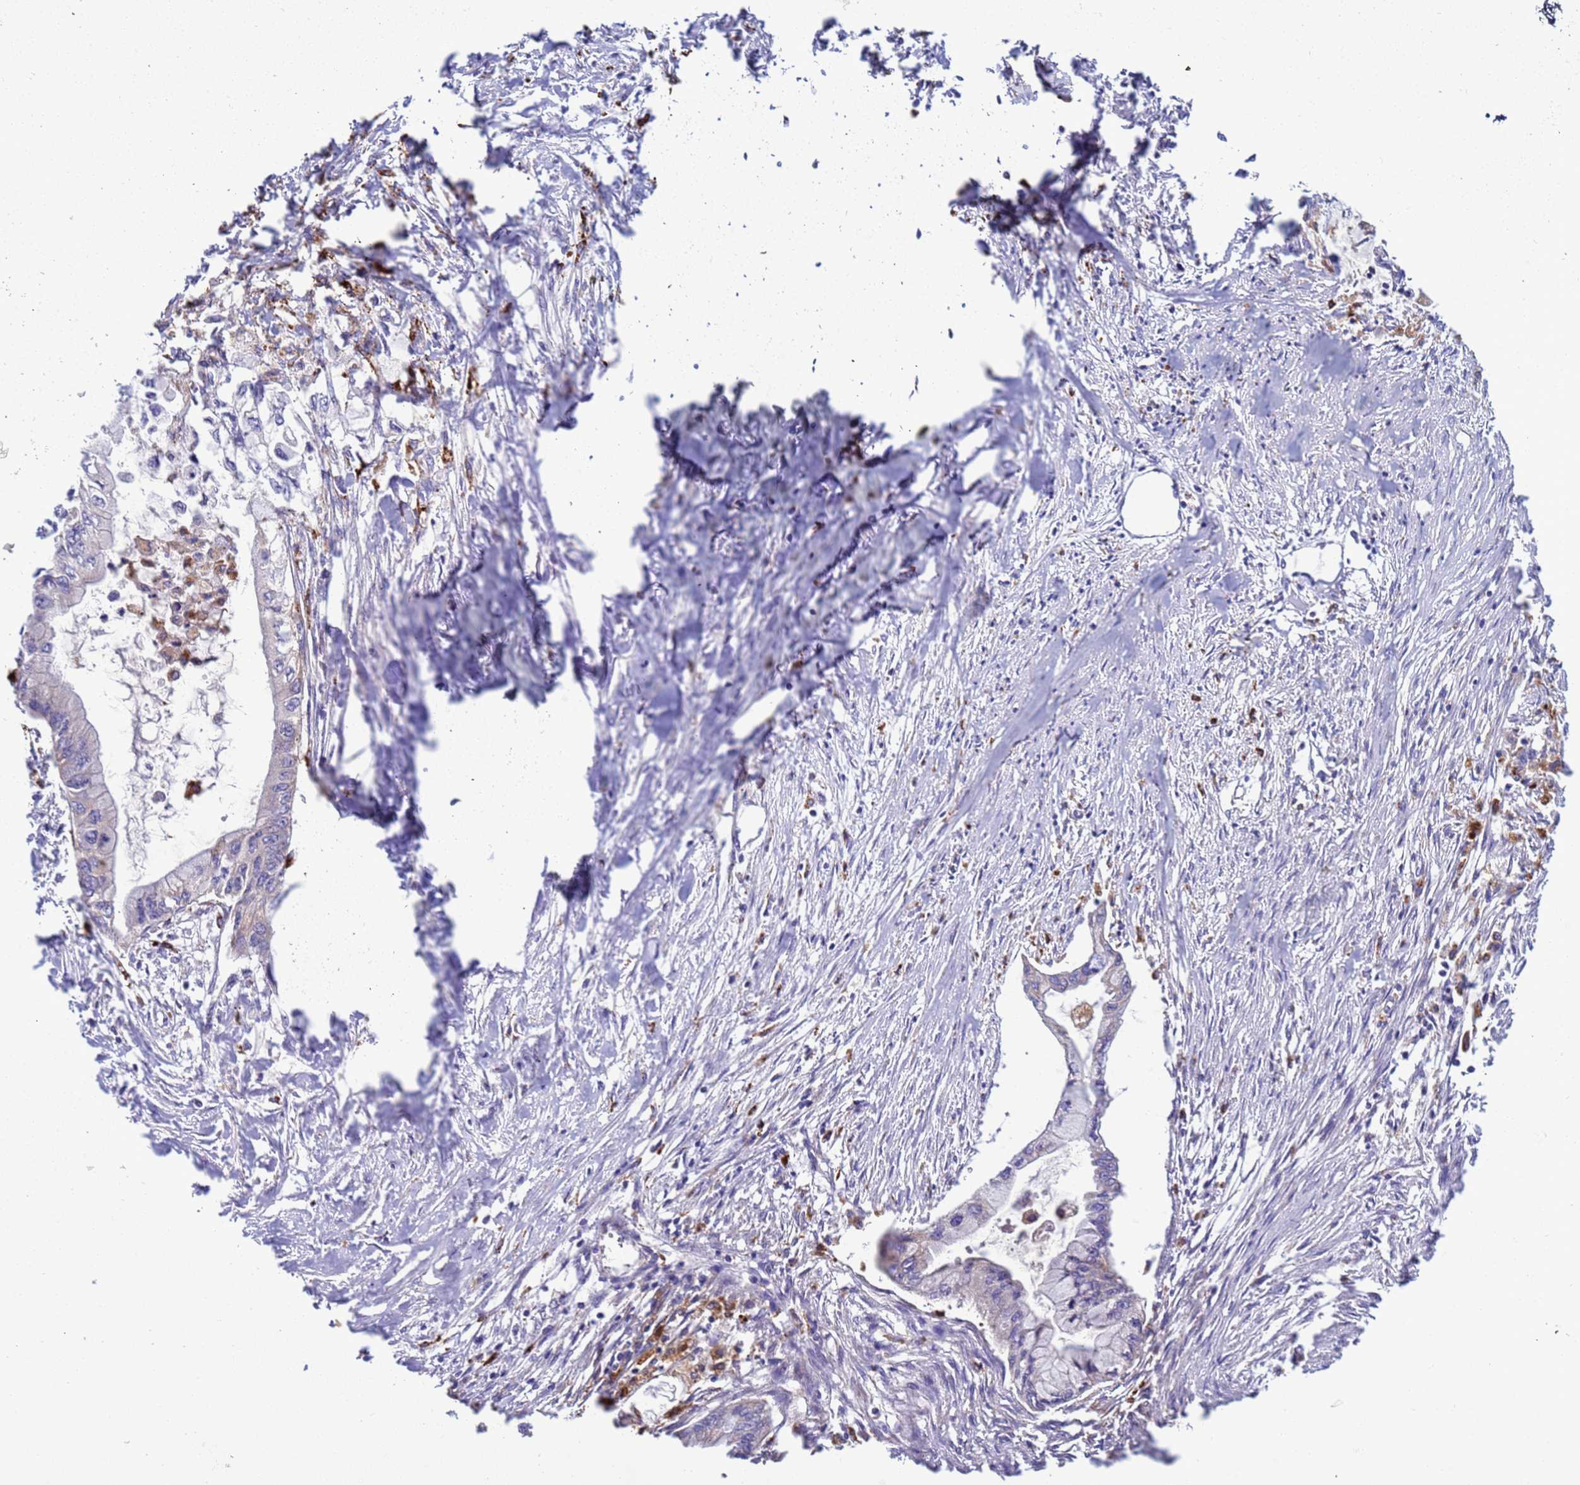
{"staining": {"intensity": "negative", "quantity": "none", "location": "none"}, "tissue": "pancreatic cancer", "cell_type": "Tumor cells", "image_type": "cancer", "snomed": [{"axis": "morphology", "description": "Adenocarcinoma, NOS"}, {"axis": "topography", "description": "Pancreas"}], "caption": "This is an IHC histopathology image of adenocarcinoma (pancreatic). There is no positivity in tumor cells.", "gene": "VPS36", "patient": {"sex": "male", "age": 48}}